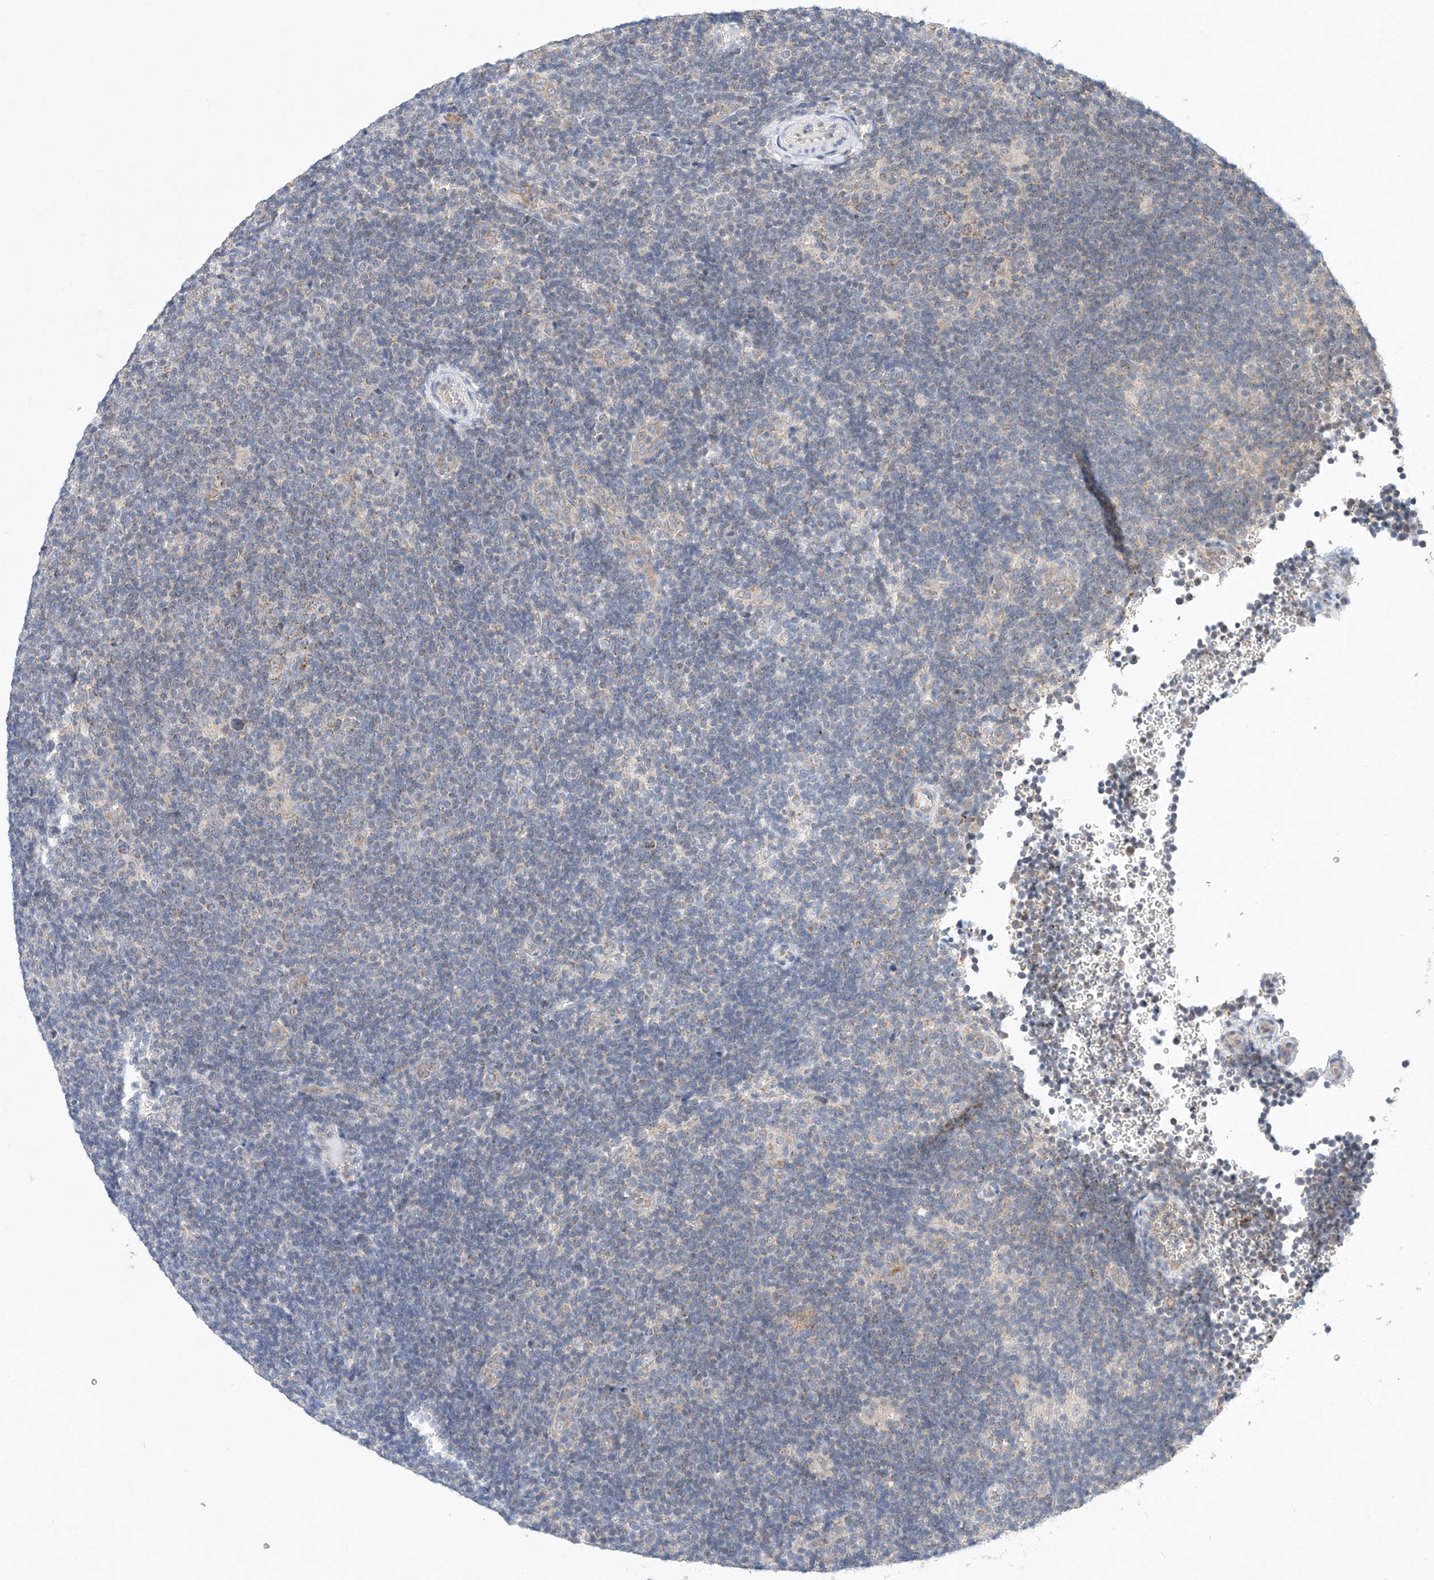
{"staining": {"intensity": "negative", "quantity": "none", "location": "none"}, "tissue": "lymphoma", "cell_type": "Tumor cells", "image_type": "cancer", "snomed": [{"axis": "morphology", "description": "Hodgkin's disease, NOS"}, {"axis": "topography", "description": "Lymph node"}], "caption": "Protein analysis of Hodgkin's disease shows no significant staining in tumor cells.", "gene": "FASTK", "patient": {"sex": "female", "age": 57}}